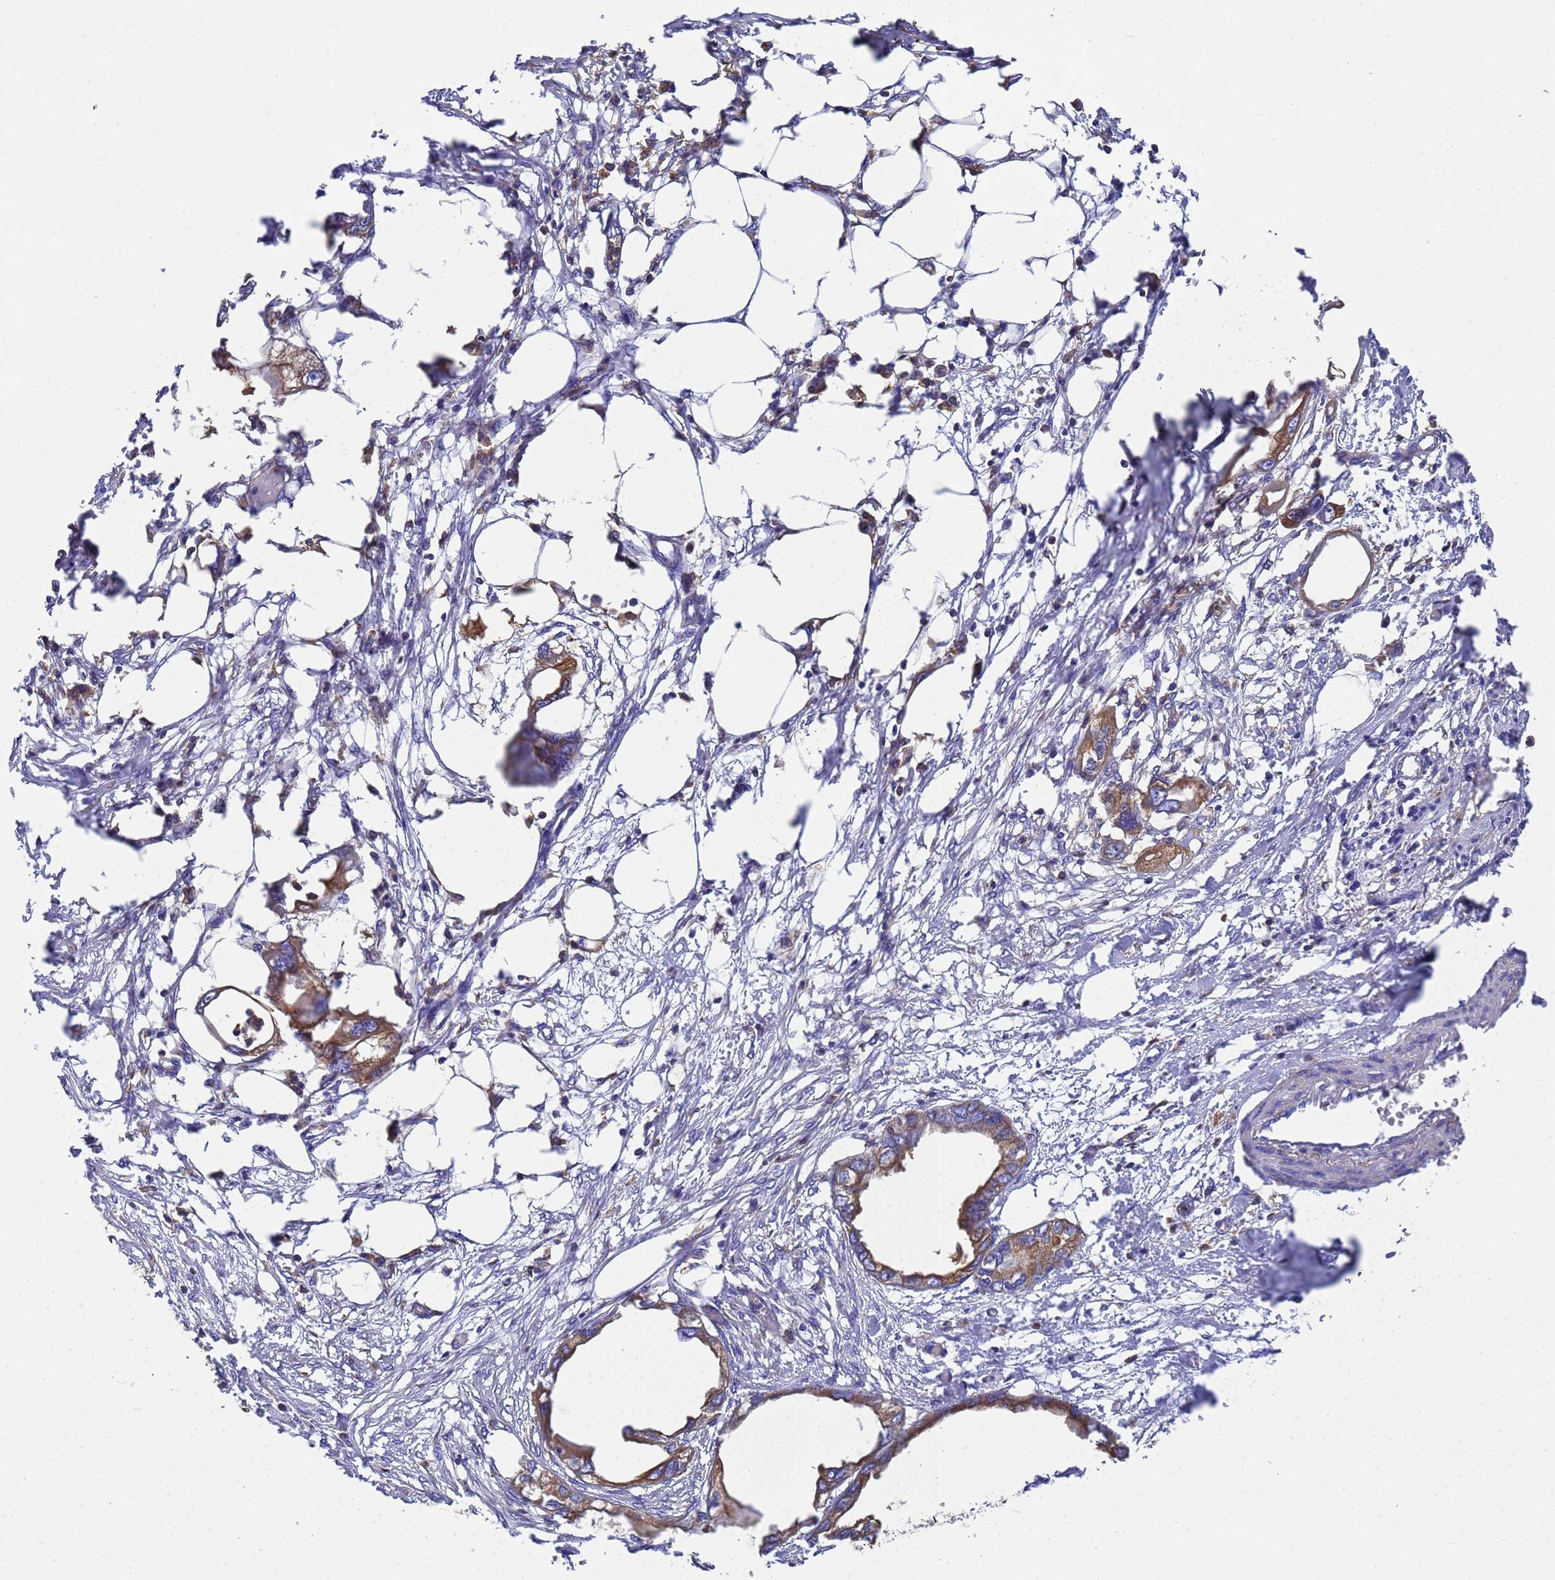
{"staining": {"intensity": "moderate", "quantity": "25%-75%", "location": "cytoplasmic/membranous"}, "tissue": "endometrial cancer", "cell_type": "Tumor cells", "image_type": "cancer", "snomed": [{"axis": "morphology", "description": "Adenocarcinoma, NOS"}, {"axis": "morphology", "description": "Adenocarcinoma, metastatic, NOS"}, {"axis": "topography", "description": "Adipose tissue"}, {"axis": "topography", "description": "Endometrium"}], "caption": "Moderate cytoplasmic/membranous staining is appreciated in about 25%-75% of tumor cells in metastatic adenocarcinoma (endometrial).", "gene": "ZNF235", "patient": {"sex": "female", "age": 67}}